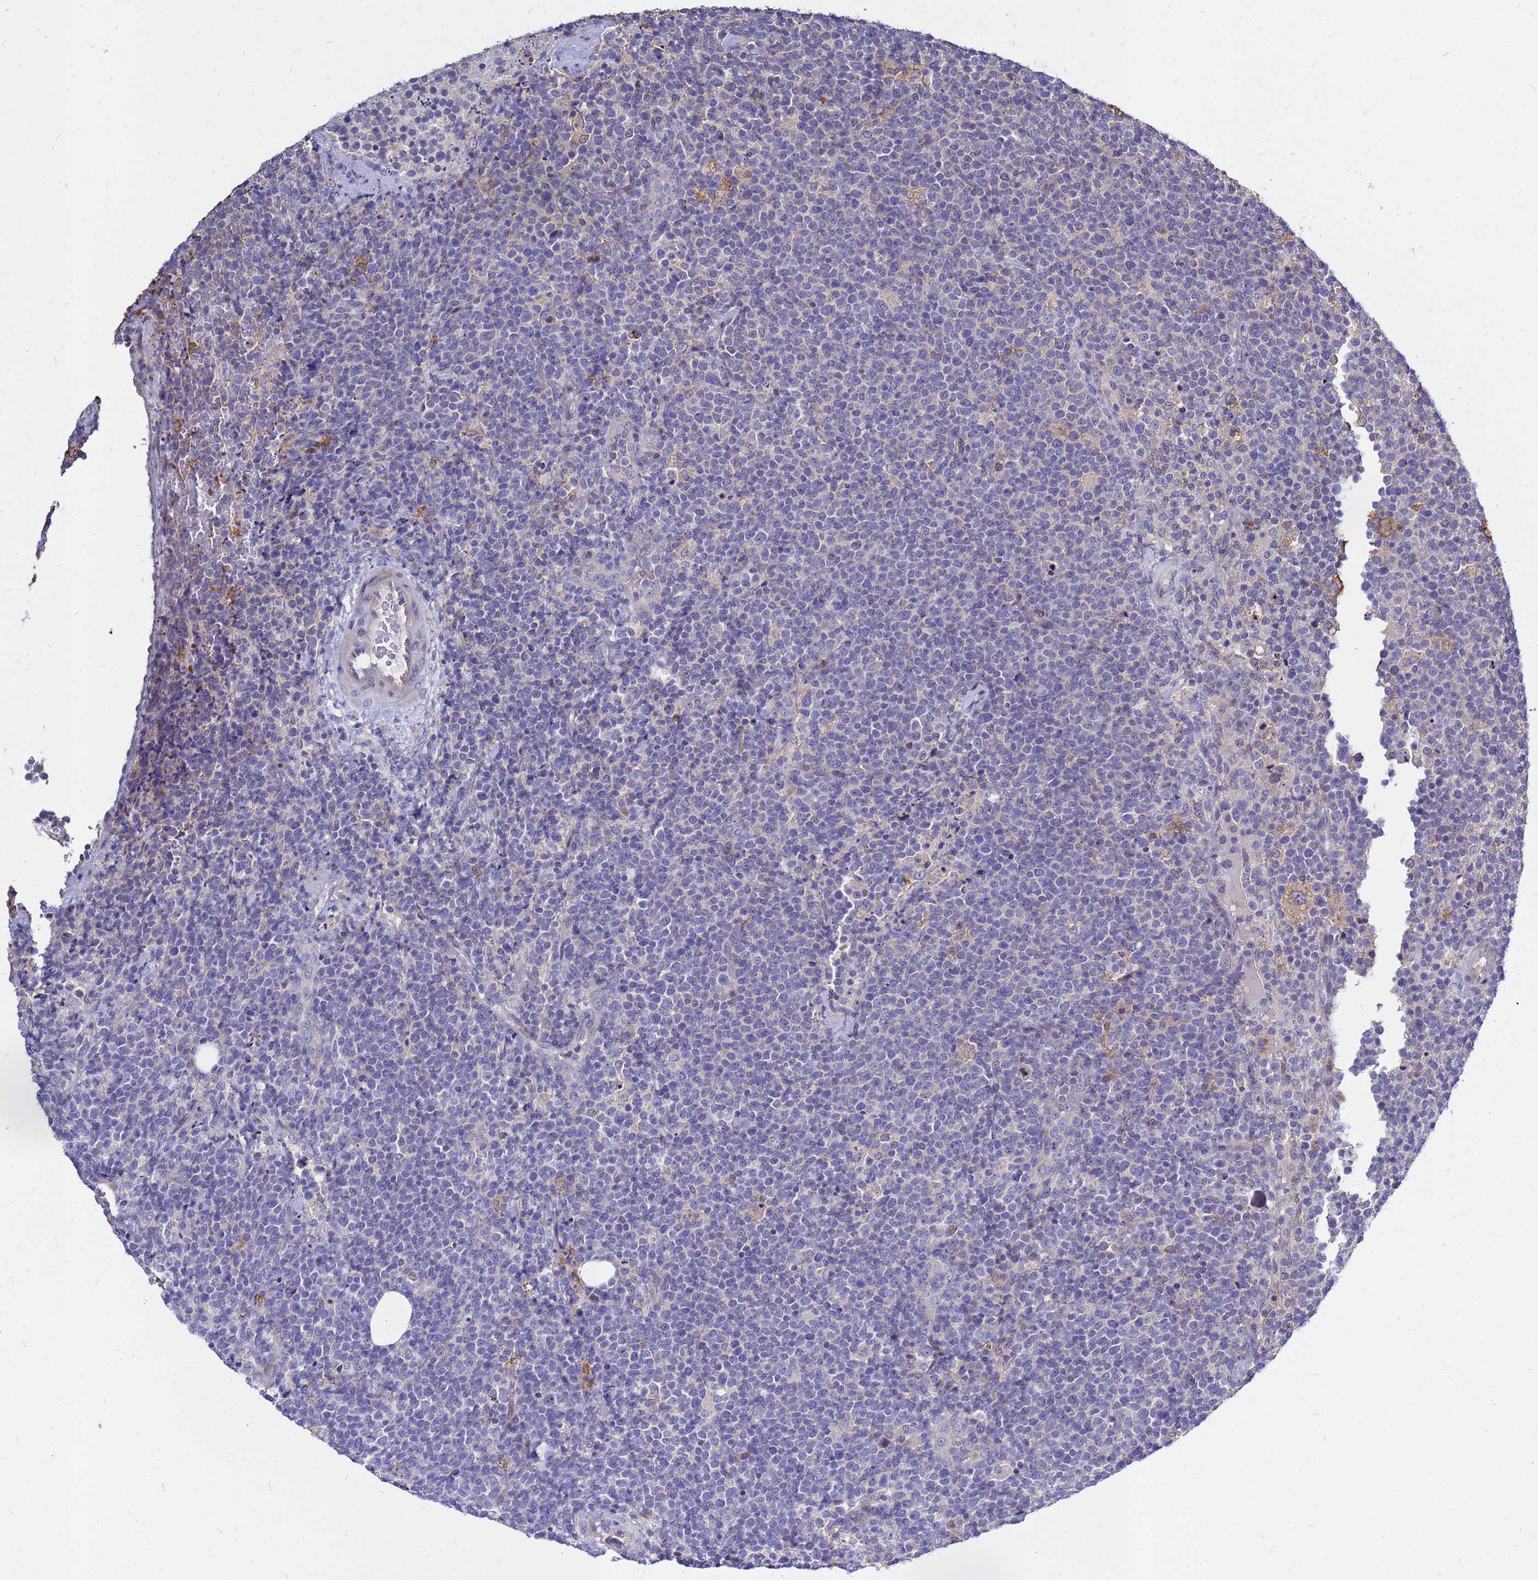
{"staining": {"intensity": "negative", "quantity": "none", "location": "none"}, "tissue": "lymphoma", "cell_type": "Tumor cells", "image_type": "cancer", "snomed": [{"axis": "morphology", "description": "Malignant lymphoma, non-Hodgkin's type, High grade"}, {"axis": "topography", "description": "Lymph node"}], "caption": "Tumor cells are negative for brown protein staining in malignant lymphoma, non-Hodgkin's type (high-grade).", "gene": "MOB2", "patient": {"sex": "male", "age": 61}}